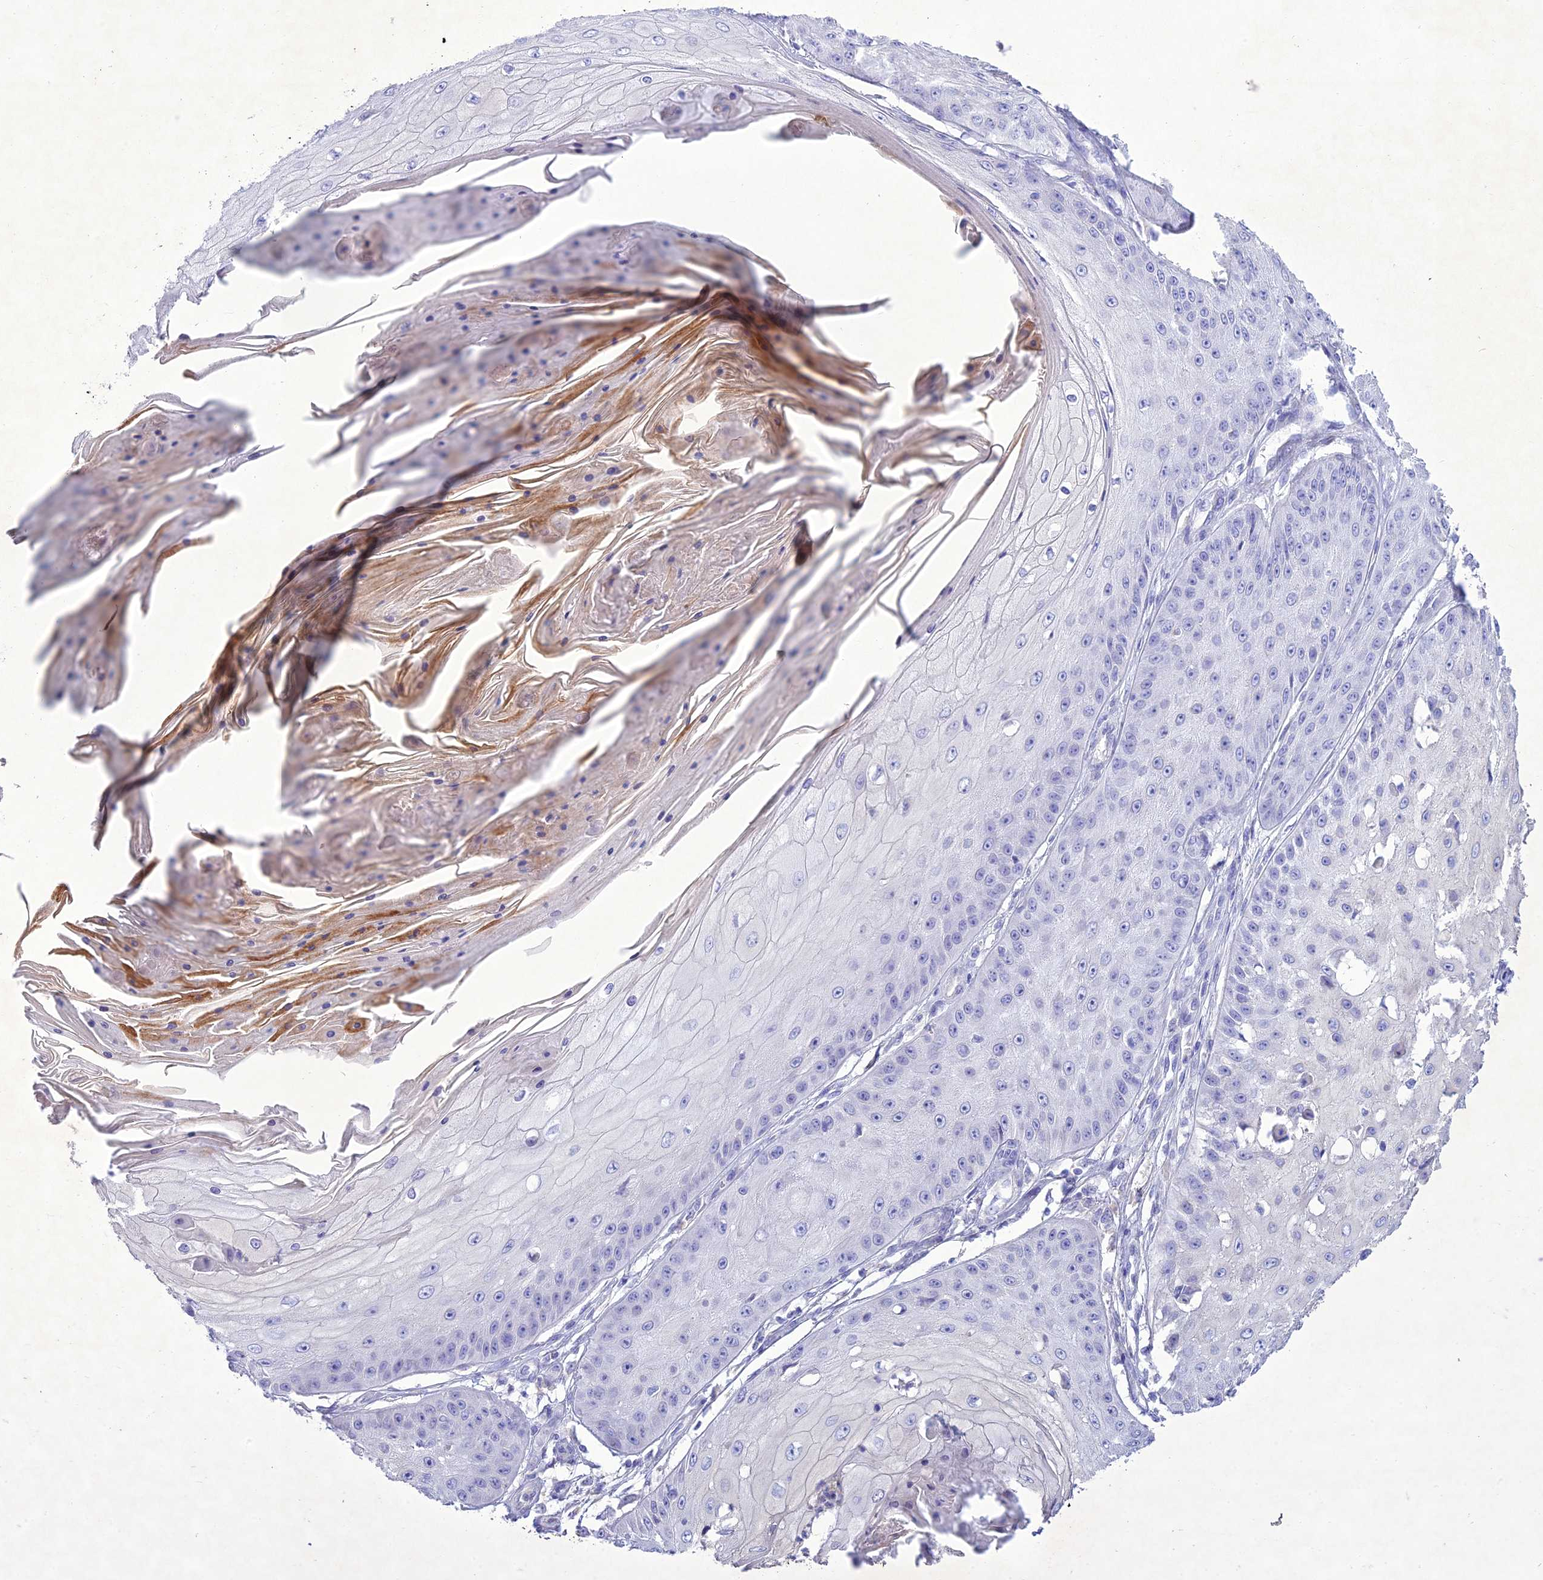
{"staining": {"intensity": "negative", "quantity": "none", "location": "none"}, "tissue": "skin cancer", "cell_type": "Tumor cells", "image_type": "cancer", "snomed": [{"axis": "morphology", "description": "Squamous cell carcinoma, NOS"}, {"axis": "topography", "description": "Skin"}], "caption": "Micrograph shows no protein positivity in tumor cells of skin squamous cell carcinoma tissue.", "gene": "SLC13A5", "patient": {"sex": "male", "age": 70}}